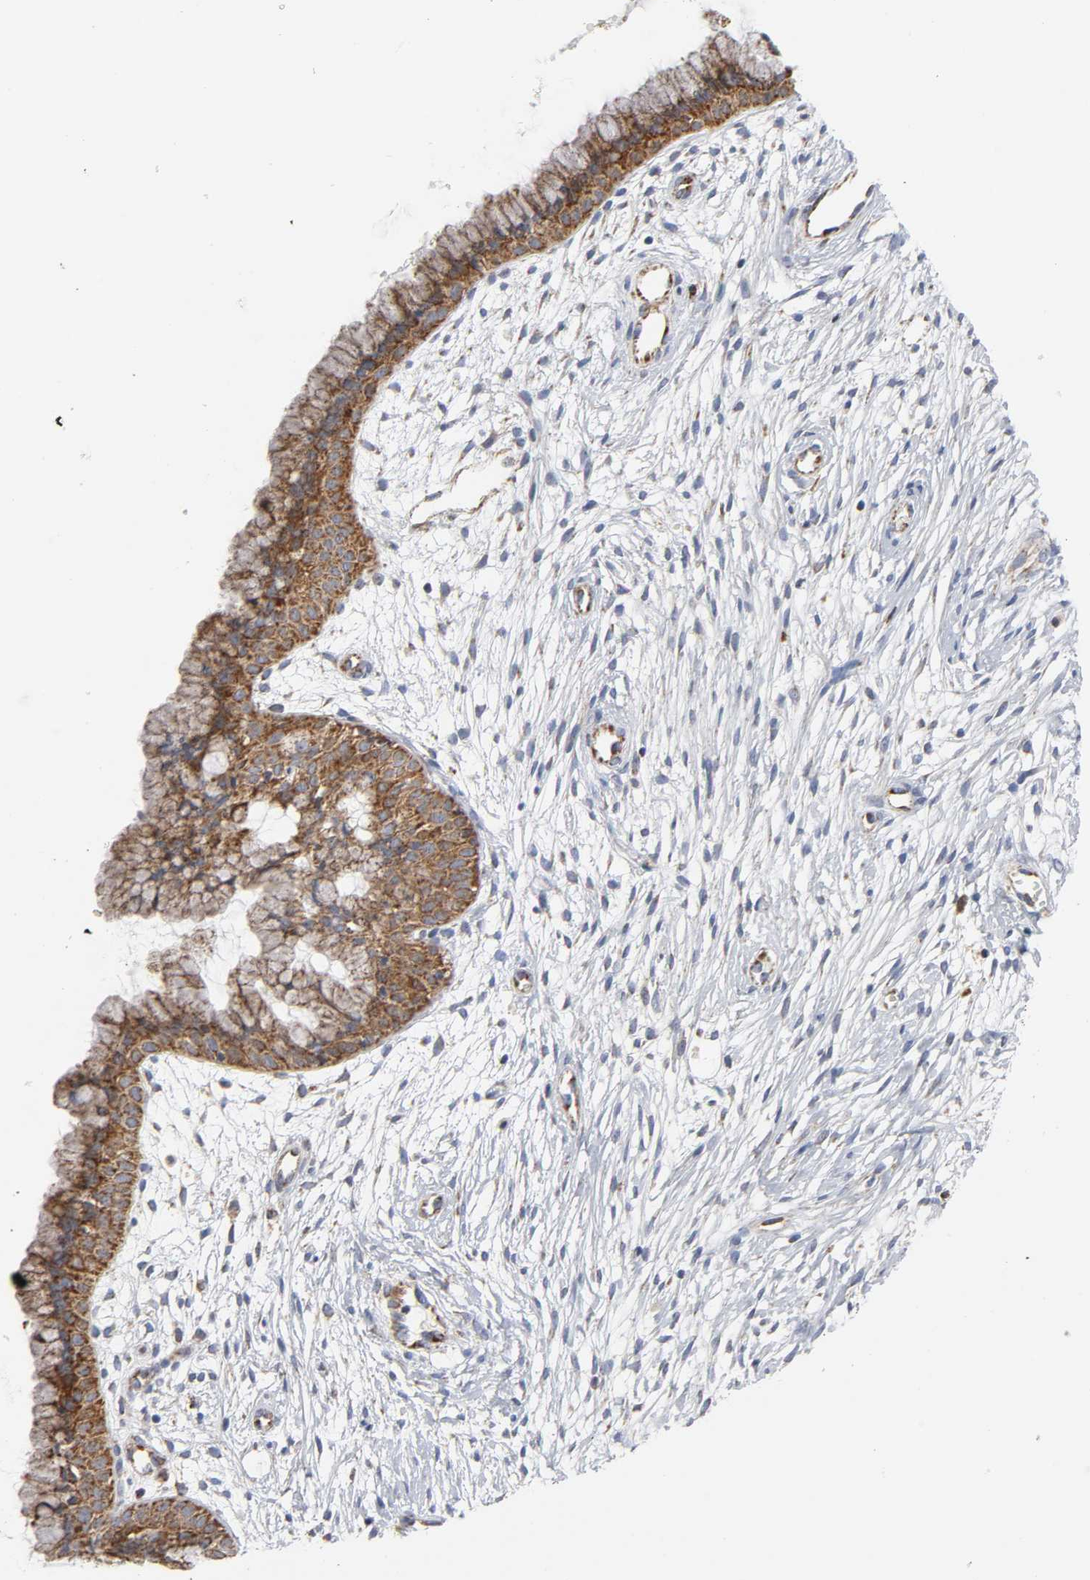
{"staining": {"intensity": "strong", "quantity": ">75%", "location": "cytoplasmic/membranous"}, "tissue": "cervix", "cell_type": "Glandular cells", "image_type": "normal", "snomed": [{"axis": "morphology", "description": "Normal tissue, NOS"}, {"axis": "topography", "description": "Cervix"}], "caption": "Protein positivity by IHC displays strong cytoplasmic/membranous positivity in about >75% of glandular cells in benign cervix.", "gene": "CYCS", "patient": {"sex": "female", "age": 39}}